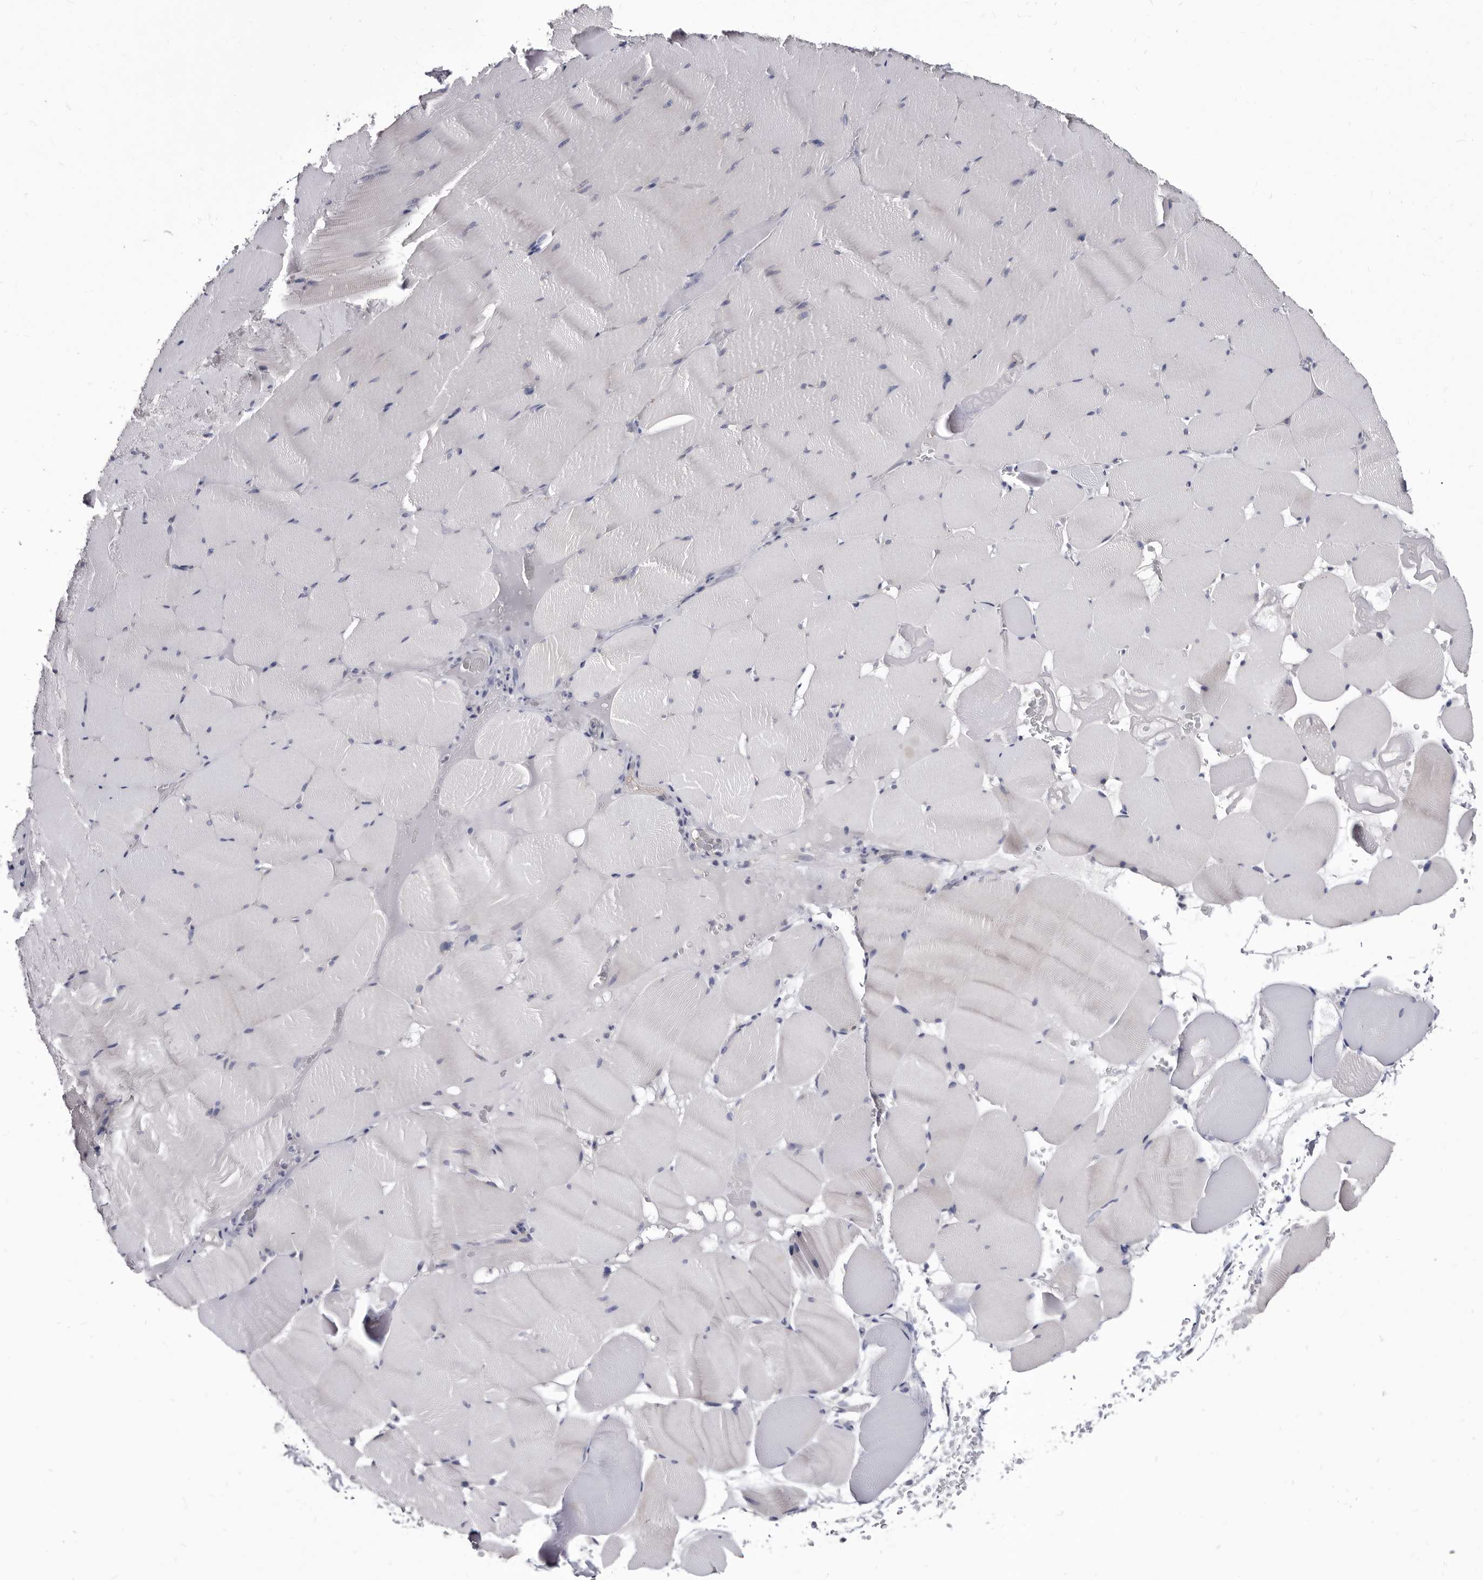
{"staining": {"intensity": "negative", "quantity": "none", "location": "none"}, "tissue": "skeletal muscle", "cell_type": "Myocytes", "image_type": "normal", "snomed": [{"axis": "morphology", "description": "Normal tissue, NOS"}, {"axis": "topography", "description": "Skeletal muscle"}], "caption": "DAB immunohistochemical staining of normal human skeletal muscle displays no significant staining in myocytes. (Stains: DAB (3,3'-diaminobenzidine) immunohistochemistry (IHC) with hematoxylin counter stain, Microscopy: brightfield microscopy at high magnification).", "gene": "ABCF2", "patient": {"sex": "male", "age": 62}}